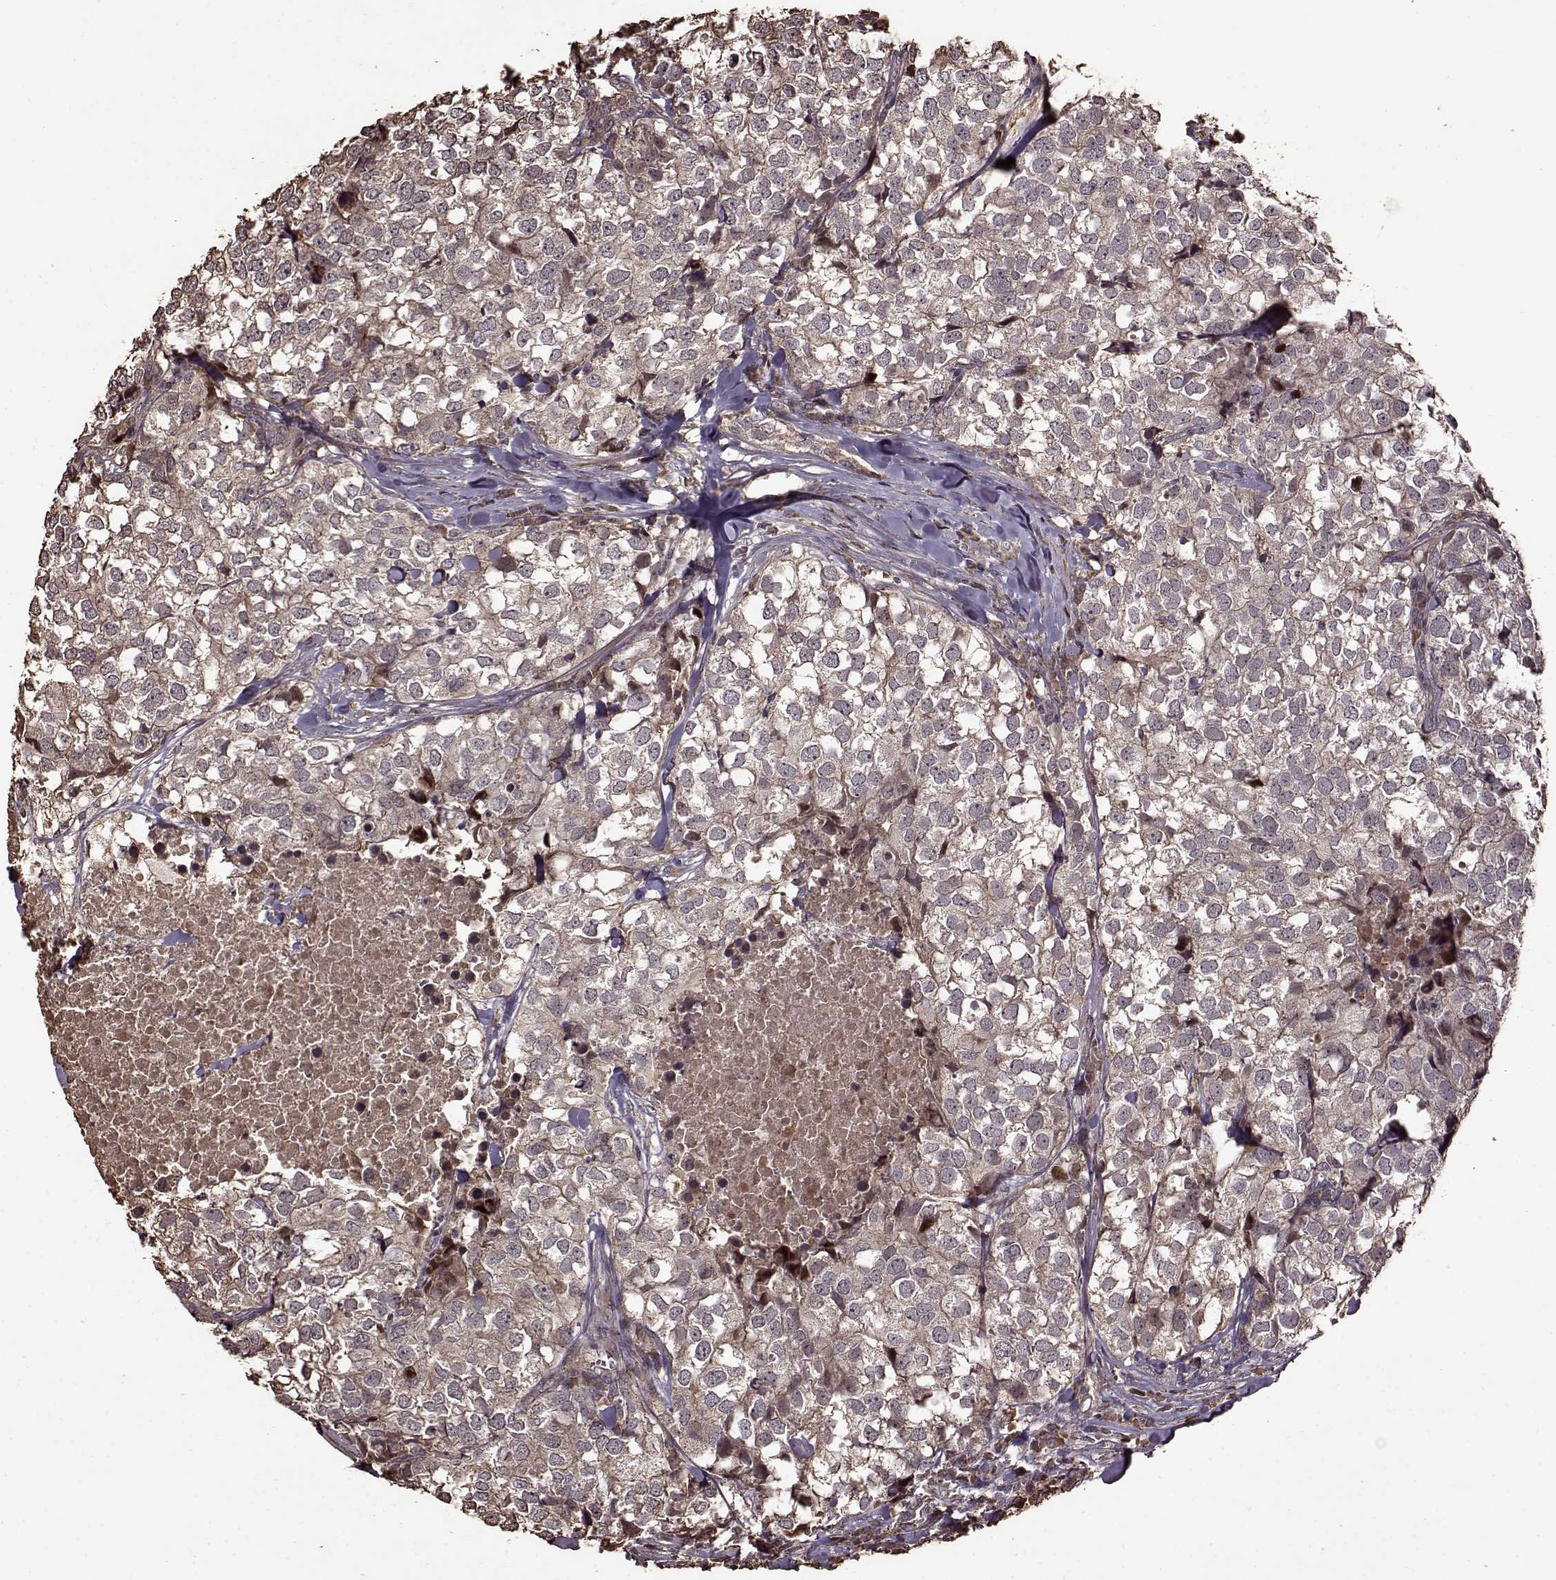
{"staining": {"intensity": "moderate", "quantity": "<25%", "location": "cytoplasmic/membranous"}, "tissue": "breast cancer", "cell_type": "Tumor cells", "image_type": "cancer", "snomed": [{"axis": "morphology", "description": "Duct carcinoma"}, {"axis": "topography", "description": "Breast"}], "caption": "Immunohistochemical staining of infiltrating ductal carcinoma (breast) demonstrates low levels of moderate cytoplasmic/membranous staining in about <25% of tumor cells. (DAB IHC with brightfield microscopy, high magnification).", "gene": "FBXW11", "patient": {"sex": "female", "age": 30}}